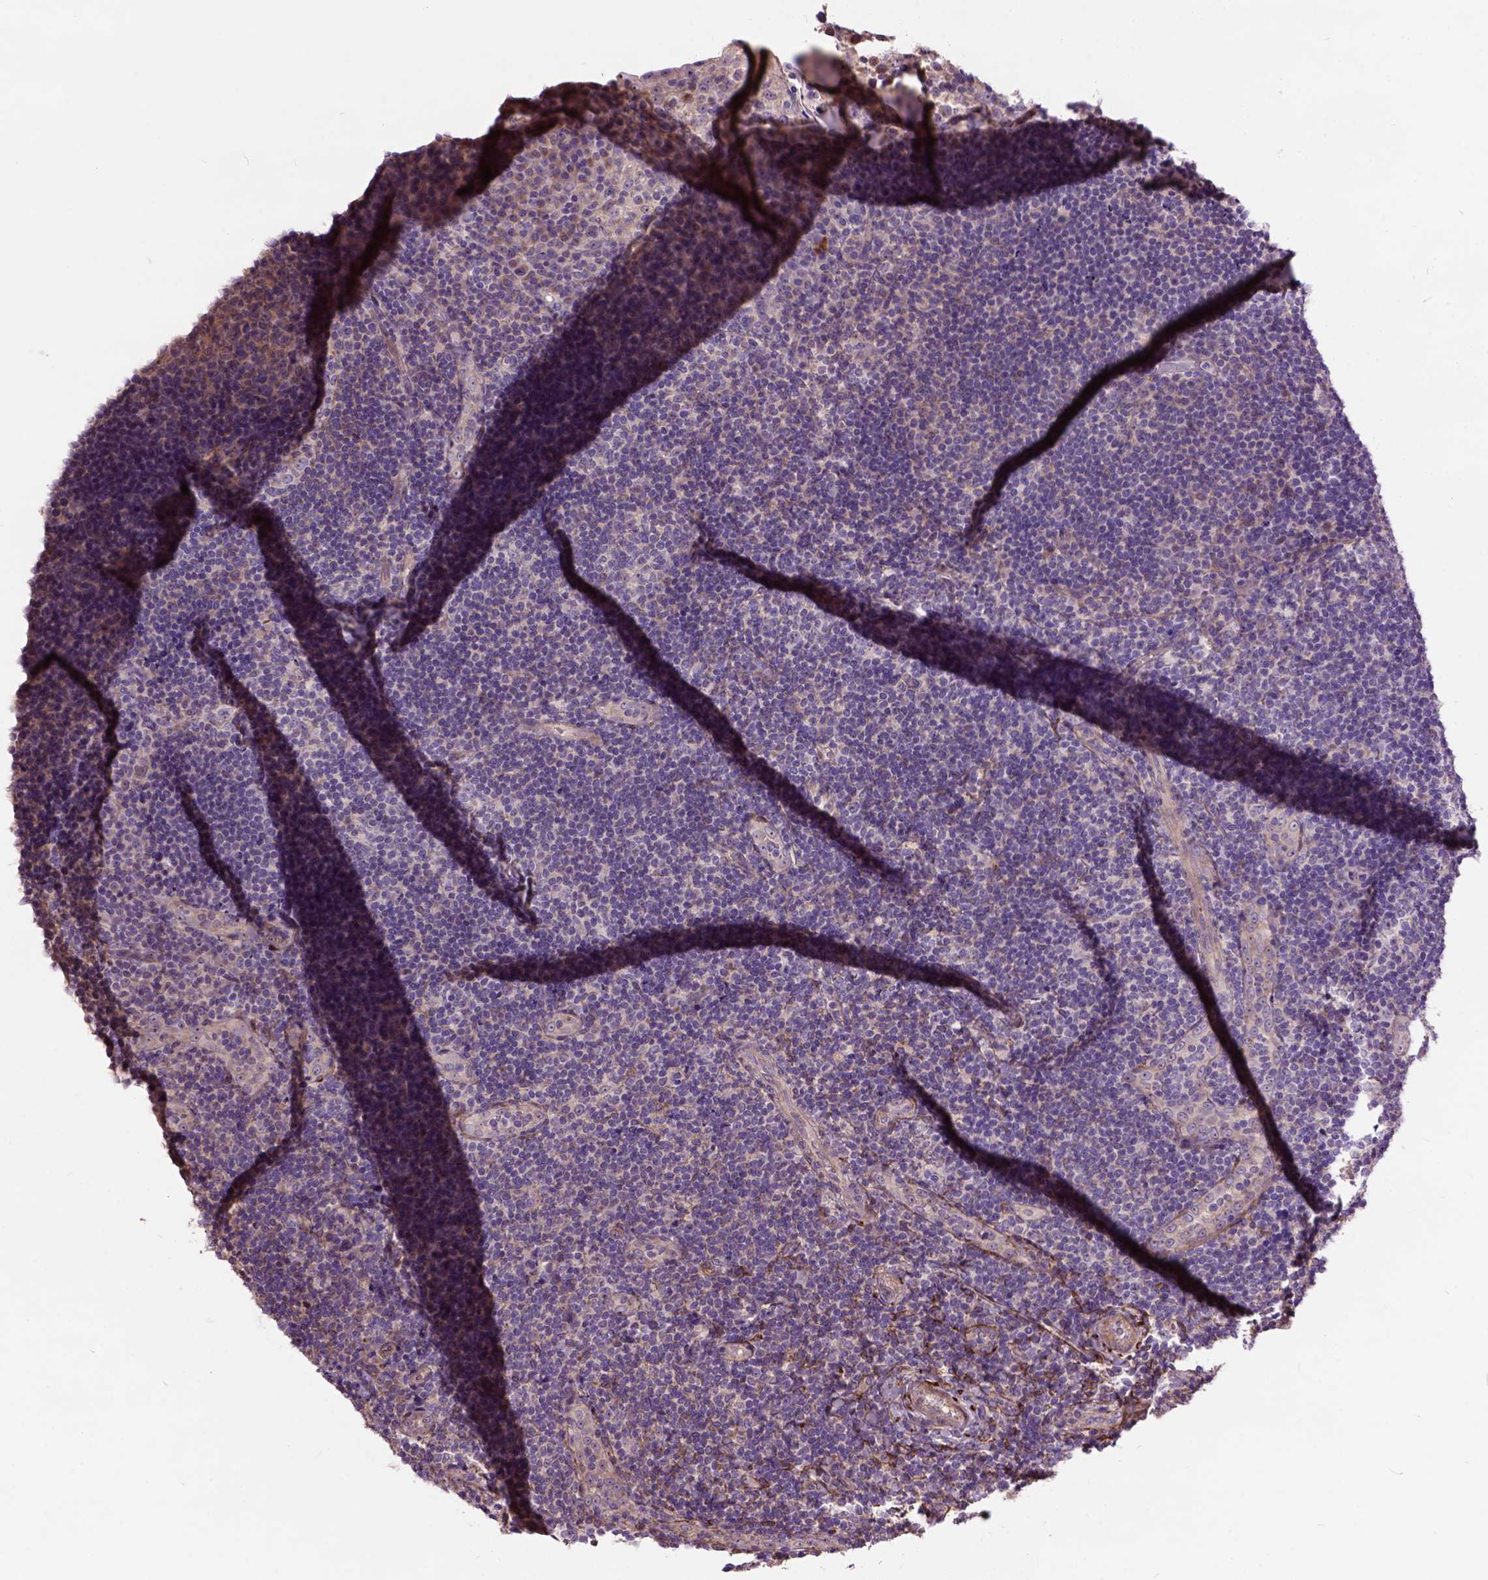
{"staining": {"intensity": "negative", "quantity": "none", "location": "none"}, "tissue": "tonsil", "cell_type": "Germinal center cells", "image_type": "normal", "snomed": [{"axis": "morphology", "description": "Normal tissue, NOS"}, {"axis": "topography", "description": "Tonsil"}], "caption": "A high-resolution micrograph shows IHC staining of normal tonsil, which shows no significant positivity in germinal center cells. Brightfield microscopy of immunohistochemistry (IHC) stained with DAB (brown) and hematoxylin (blue), captured at high magnification.", "gene": "MAPT", "patient": {"sex": "male", "age": 17}}